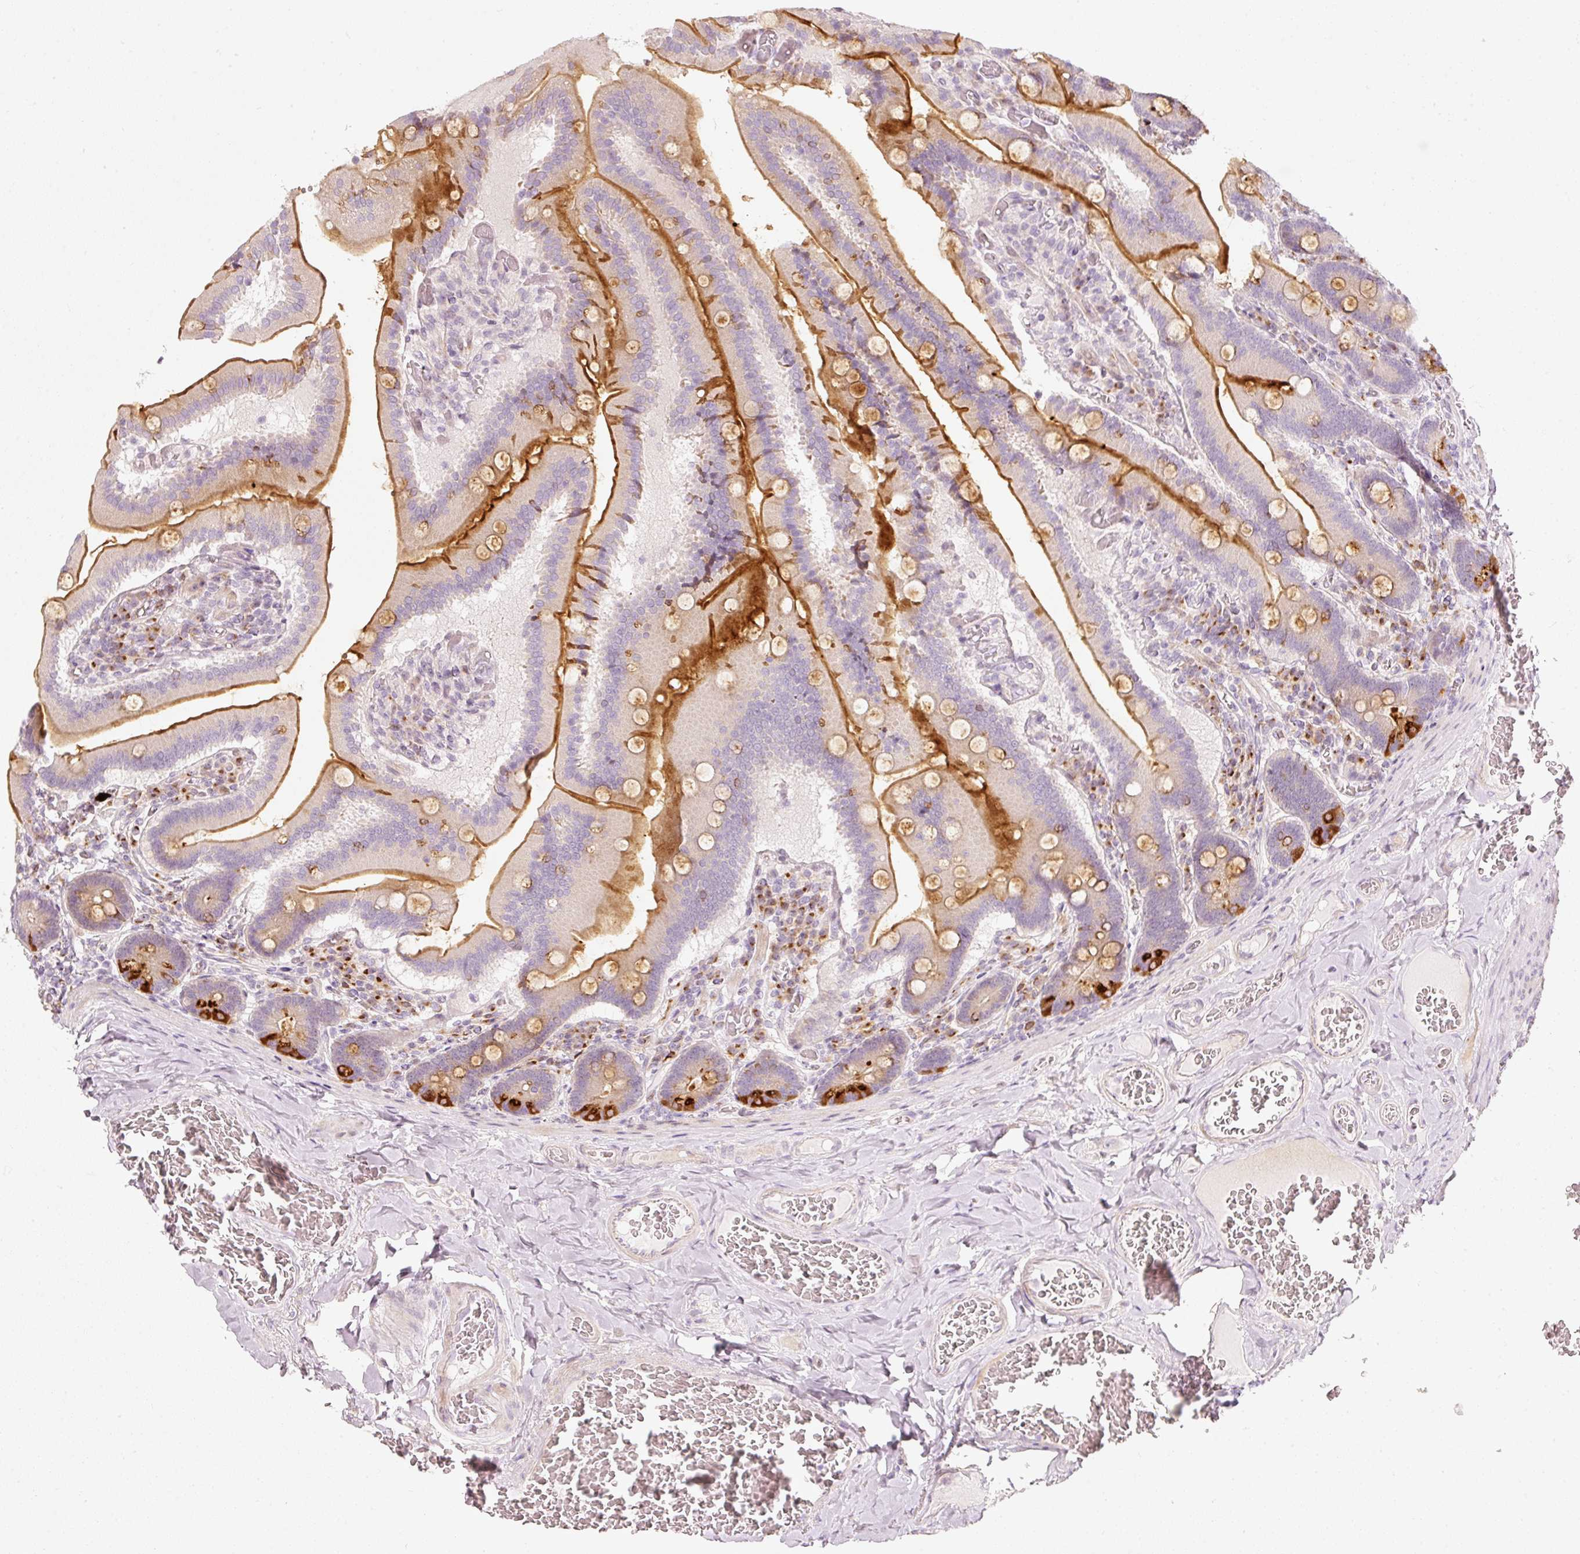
{"staining": {"intensity": "strong", "quantity": "25%-75%", "location": "cytoplasmic/membranous"}, "tissue": "duodenum", "cell_type": "Glandular cells", "image_type": "normal", "snomed": [{"axis": "morphology", "description": "Normal tissue, NOS"}, {"axis": "topography", "description": "Duodenum"}], "caption": "Duodenum stained with DAB (3,3'-diaminobenzidine) IHC shows high levels of strong cytoplasmic/membranous positivity in approximately 25%-75% of glandular cells. (DAB (3,3'-diaminobenzidine) = brown stain, brightfield microscopy at high magnification).", "gene": "SLC20A1", "patient": {"sex": "female", "age": 62}}